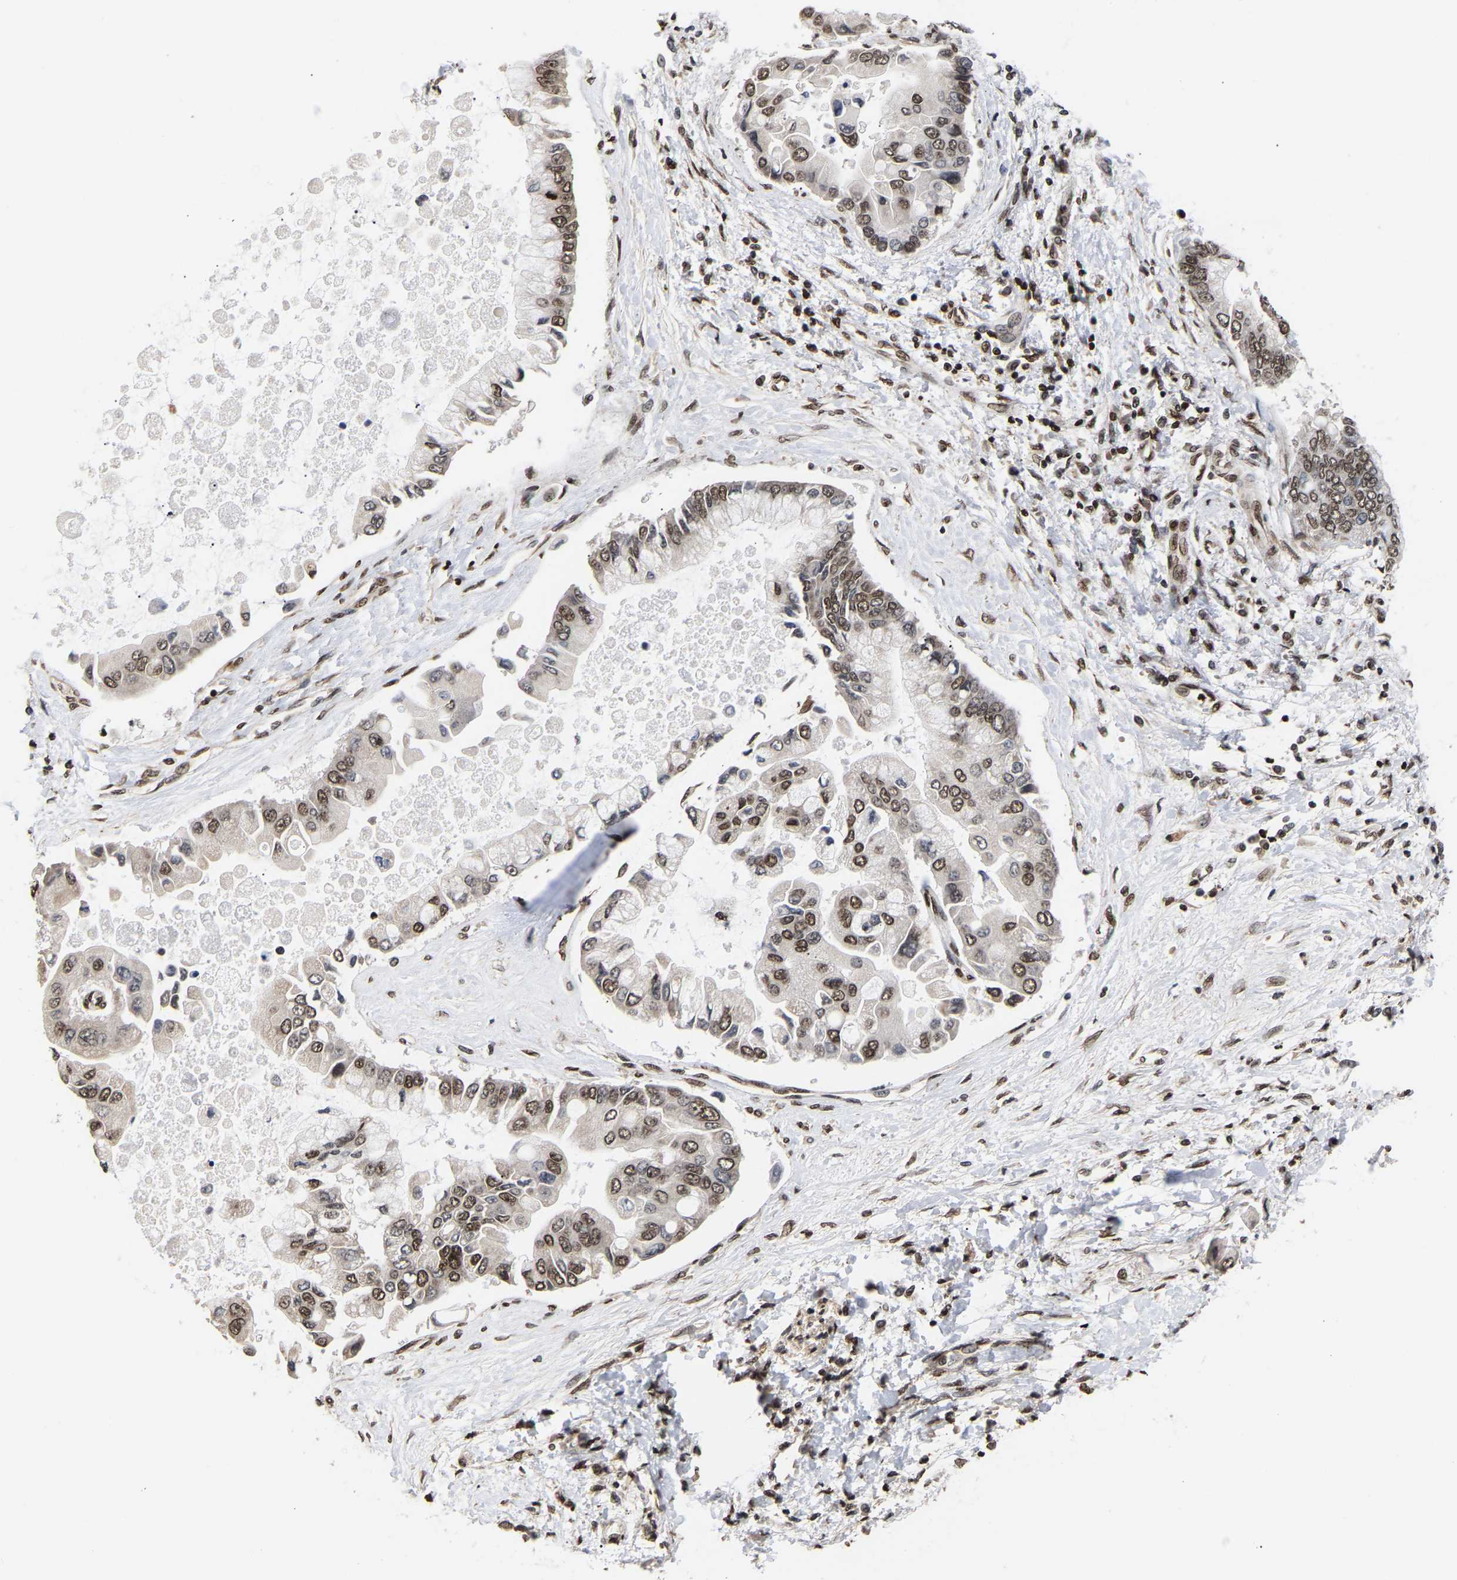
{"staining": {"intensity": "moderate", "quantity": ">75%", "location": "nuclear"}, "tissue": "liver cancer", "cell_type": "Tumor cells", "image_type": "cancer", "snomed": [{"axis": "morphology", "description": "Cholangiocarcinoma"}, {"axis": "topography", "description": "Liver"}], "caption": "There is medium levels of moderate nuclear staining in tumor cells of liver cancer (cholangiocarcinoma), as demonstrated by immunohistochemical staining (brown color).", "gene": "PSIP1", "patient": {"sex": "male", "age": 50}}